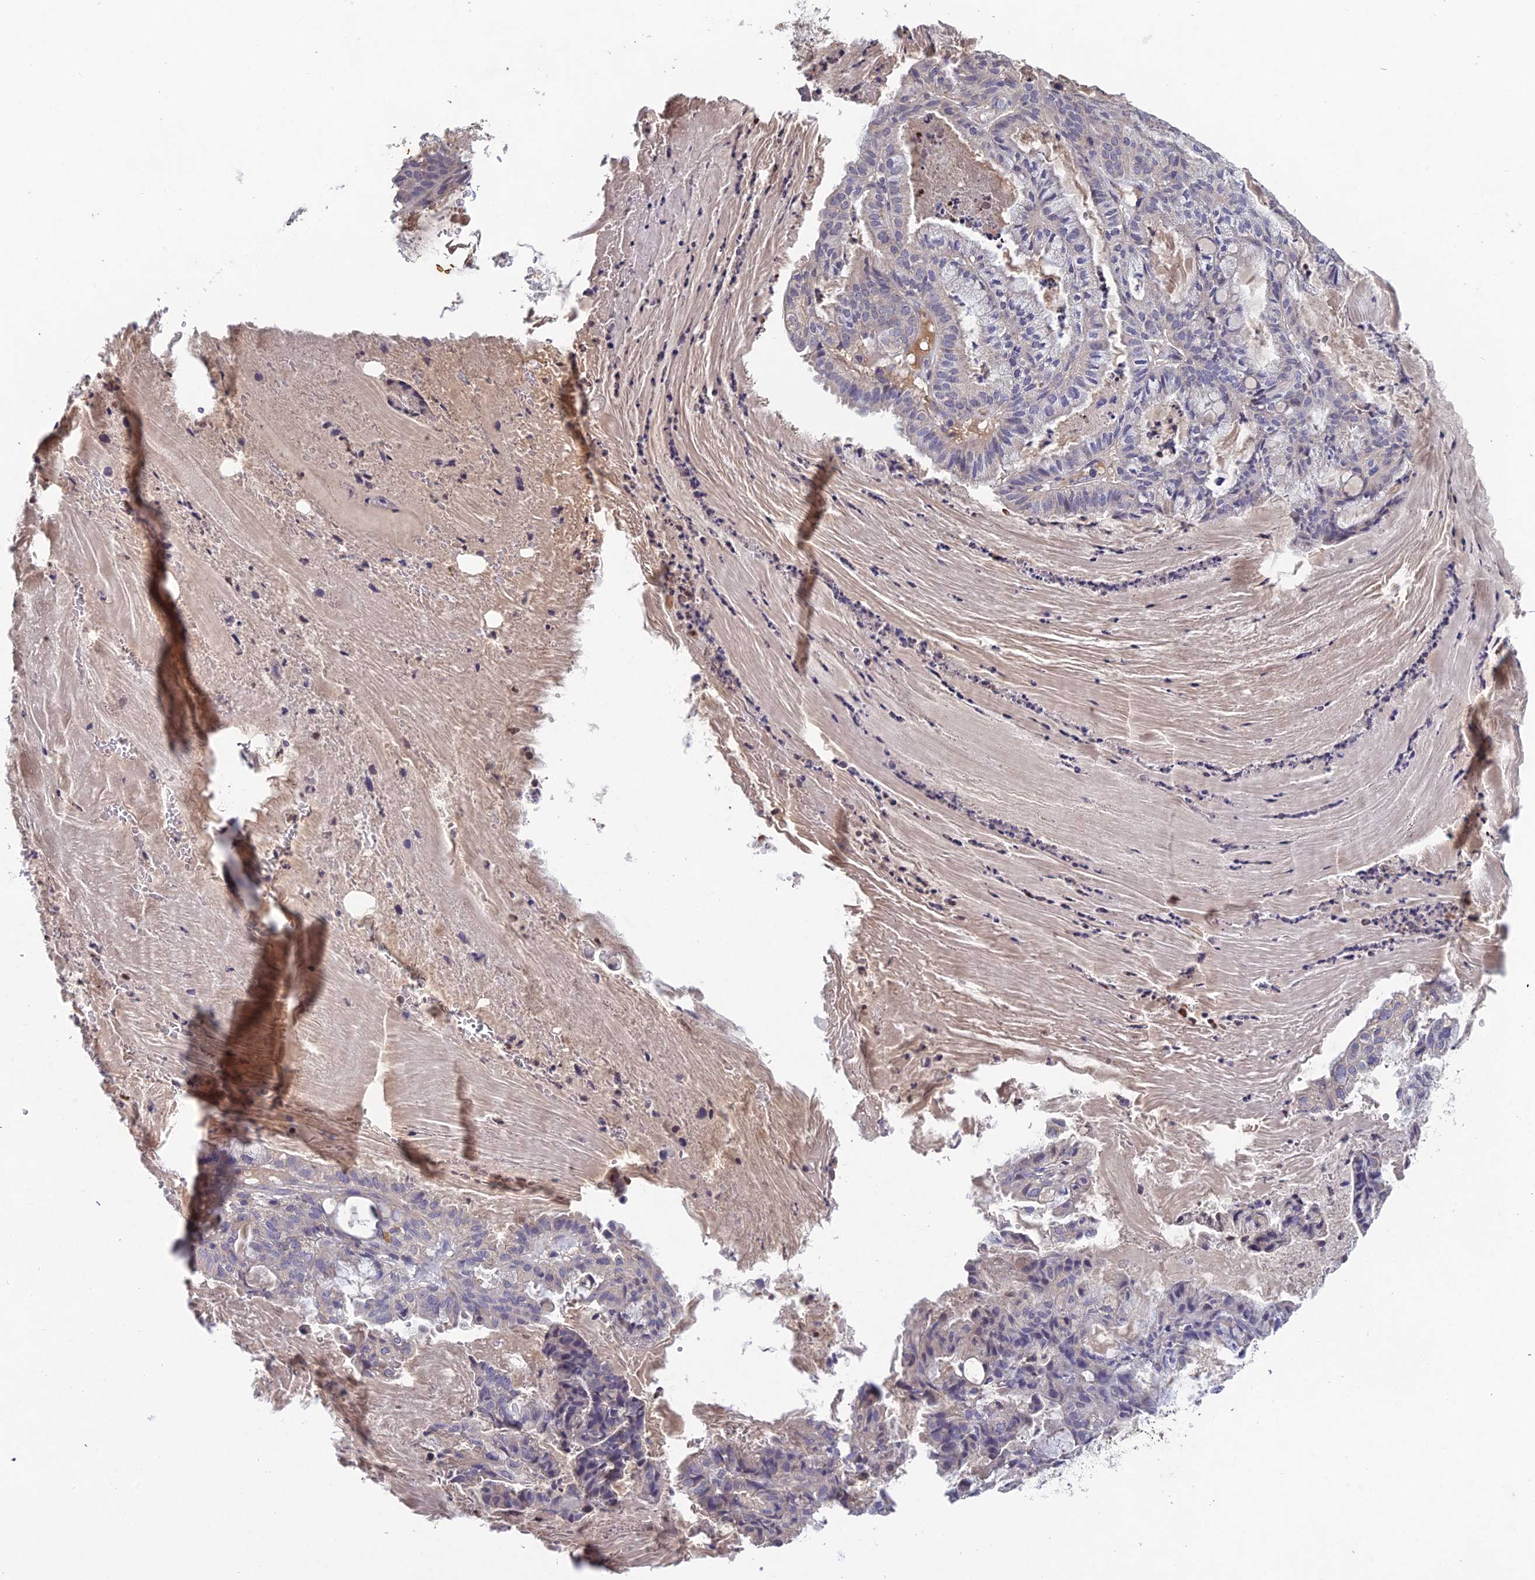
{"staining": {"intensity": "negative", "quantity": "none", "location": "none"}, "tissue": "endometrial cancer", "cell_type": "Tumor cells", "image_type": "cancer", "snomed": [{"axis": "morphology", "description": "Adenocarcinoma, NOS"}, {"axis": "topography", "description": "Endometrium"}], "caption": "An immunohistochemistry (IHC) photomicrograph of endometrial cancer (adenocarcinoma) is shown. There is no staining in tumor cells of endometrial cancer (adenocarcinoma).", "gene": "SLC39A13", "patient": {"sex": "female", "age": 86}}